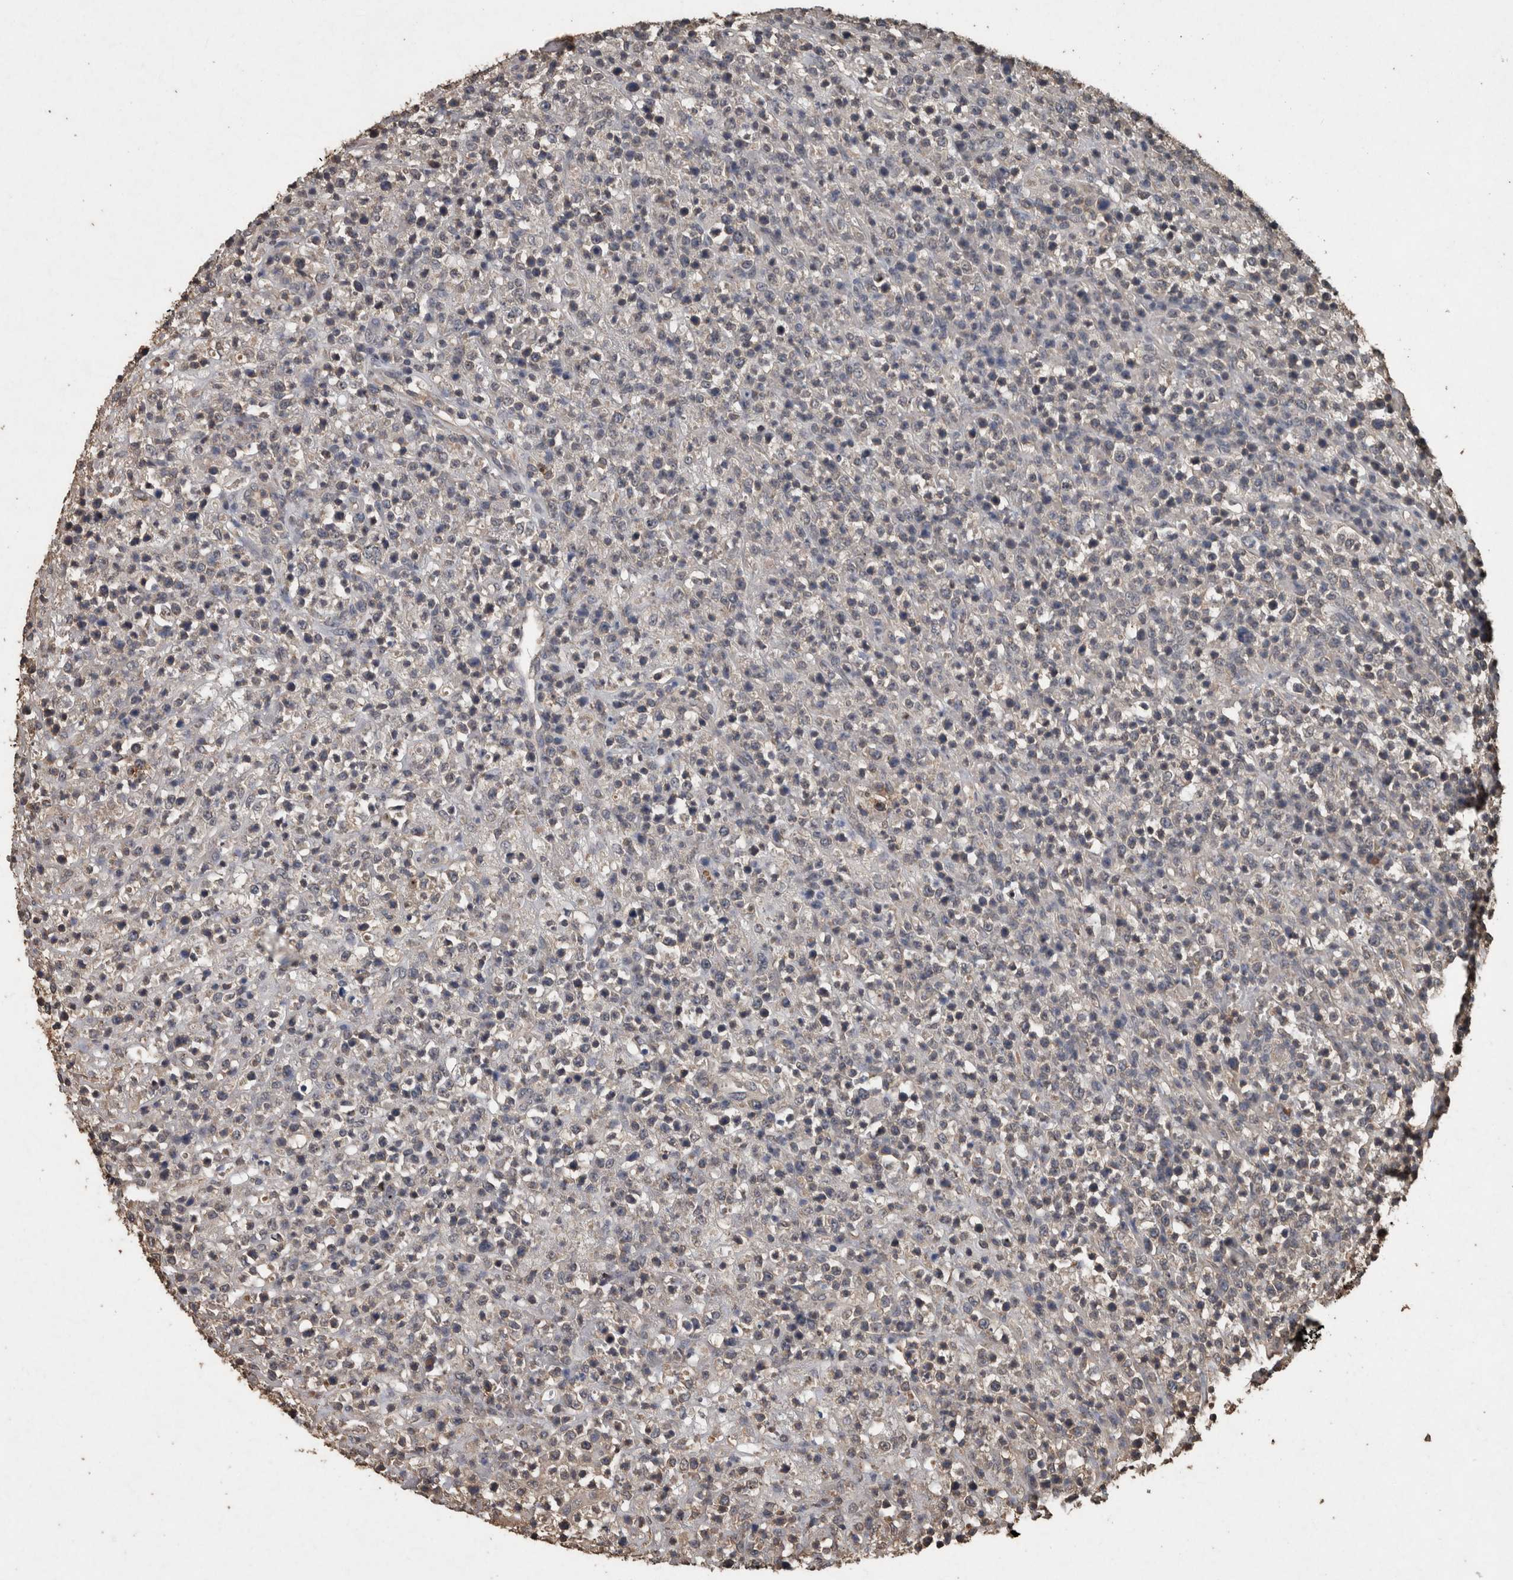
{"staining": {"intensity": "negative", "quantity": "none", "location": "none"}, "tissue": "lymphoma", "cell_type": "Tumor cells", "image_type": "cancer", "snomed": [{"axis": "morphology", "description": "Malignant lymphoma, non-Hodgkin's type, High grade"}, {"axis": "topography", "description": "Colon"}], "caption": "Immunohistochemical staining of human lymphoma shows no significant staining in tumor cells.", "gene": "FGFRL1", "patient": {"sex": "female", "age": 53}}